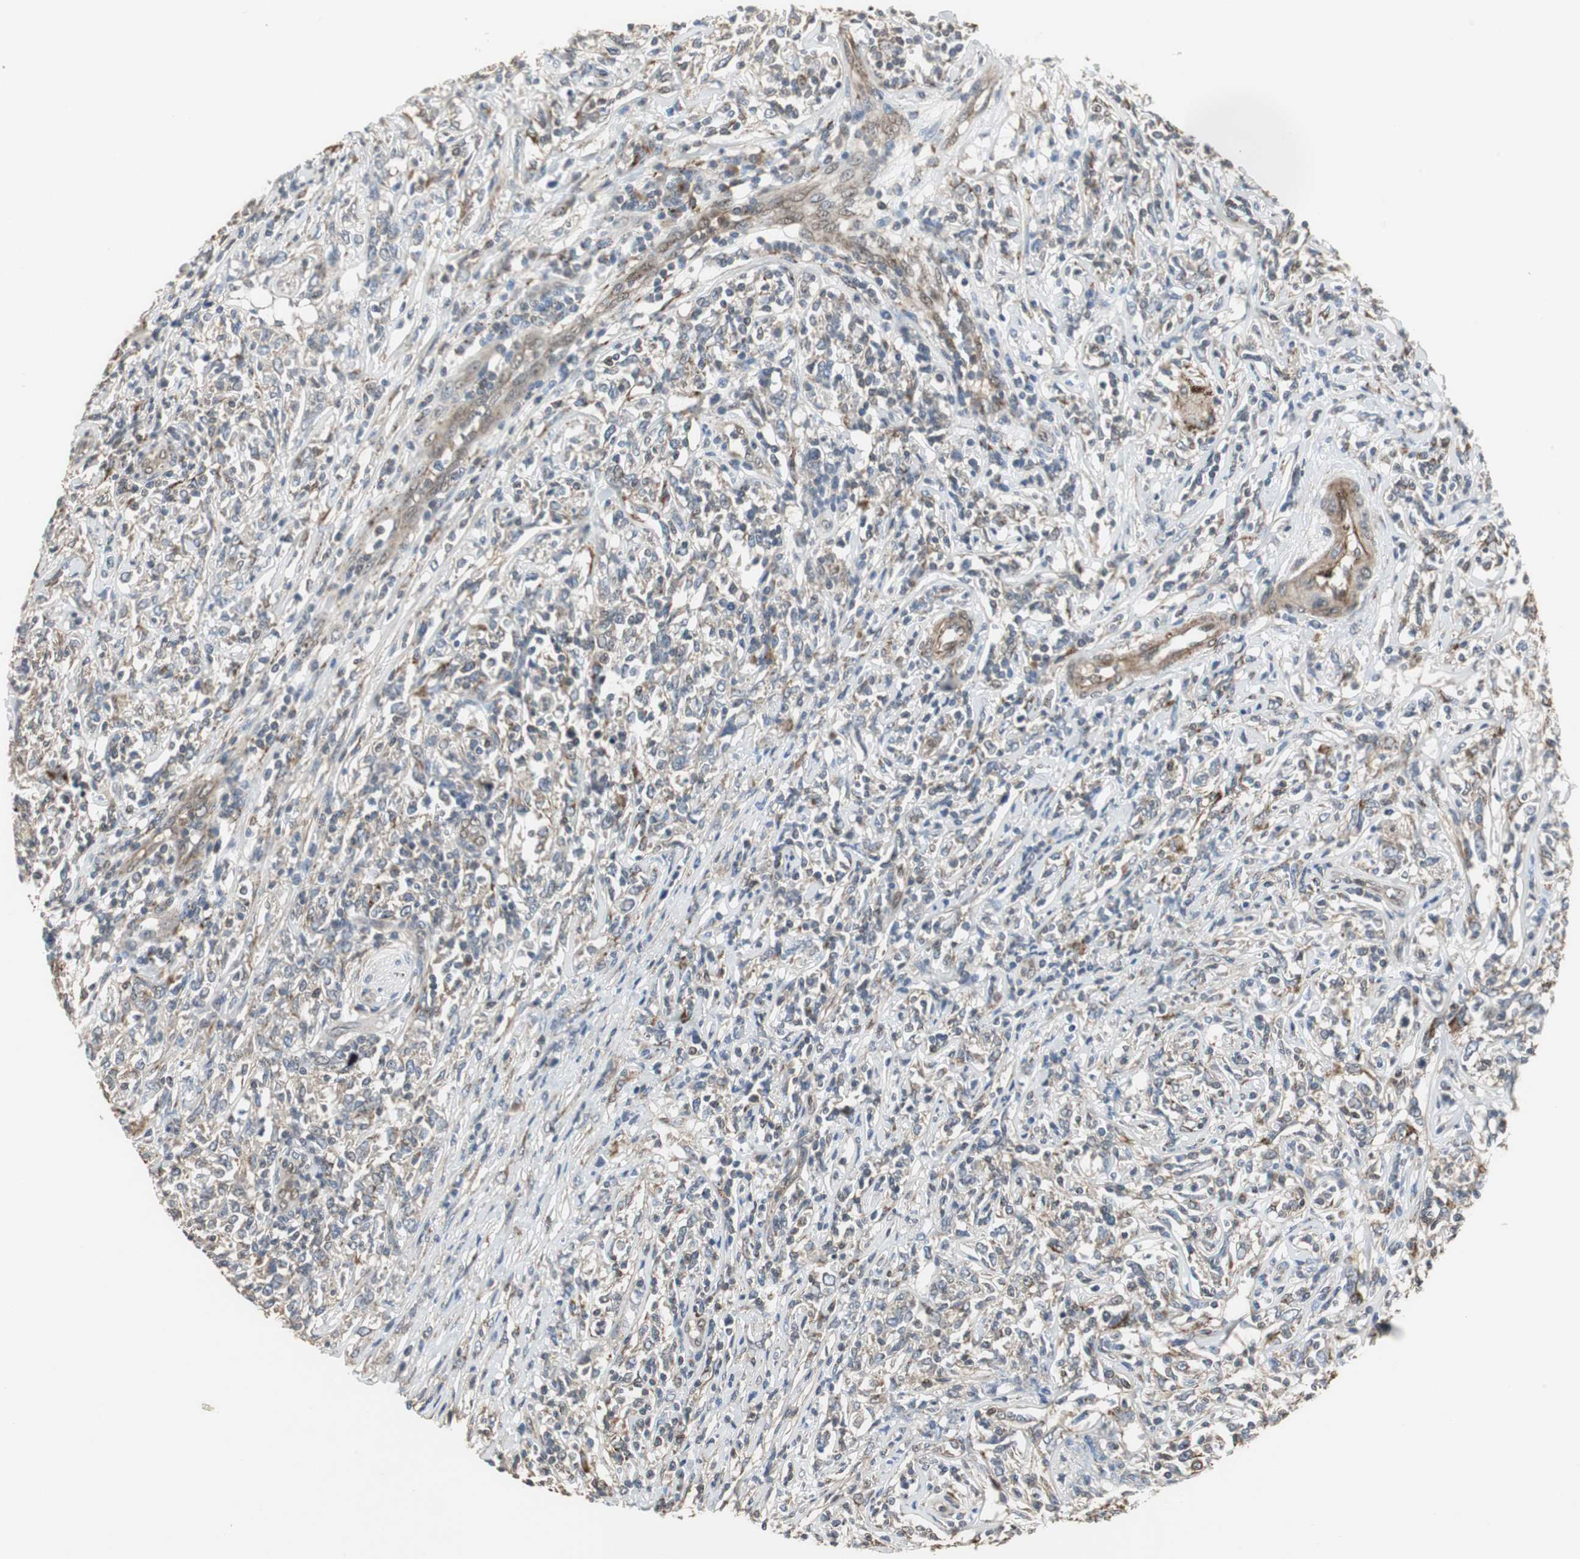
{"staining": {"intensity": "moderate", "quantity": ">75%", "location": "cytoplasmic/membranous"}, "tissue": "lymphoma", "cell_type": "Tumor cells", "image_type": "cancer", "snomed": [{"axis": "morphology", "description": "Malignant lymphoma, non-Hodgkin's type, High grade"}, {"axis": "topography", "description": "Lymph node"}], "caption": "Immunohistochemistry of human high-grade malignant lymphoma, non-Hodgkin's type shows medium levels of moderate cytoplasmic/membranous expression in about >75% of tumor cells. The staining is performed using DAB (3,3'-diaminobenzidine) brown chromogen to label protein expression. The nuclei are counter-stained blue using hematoxylin.", "gene": "JTB", "patient": {"sex": "female", "age": 84}}